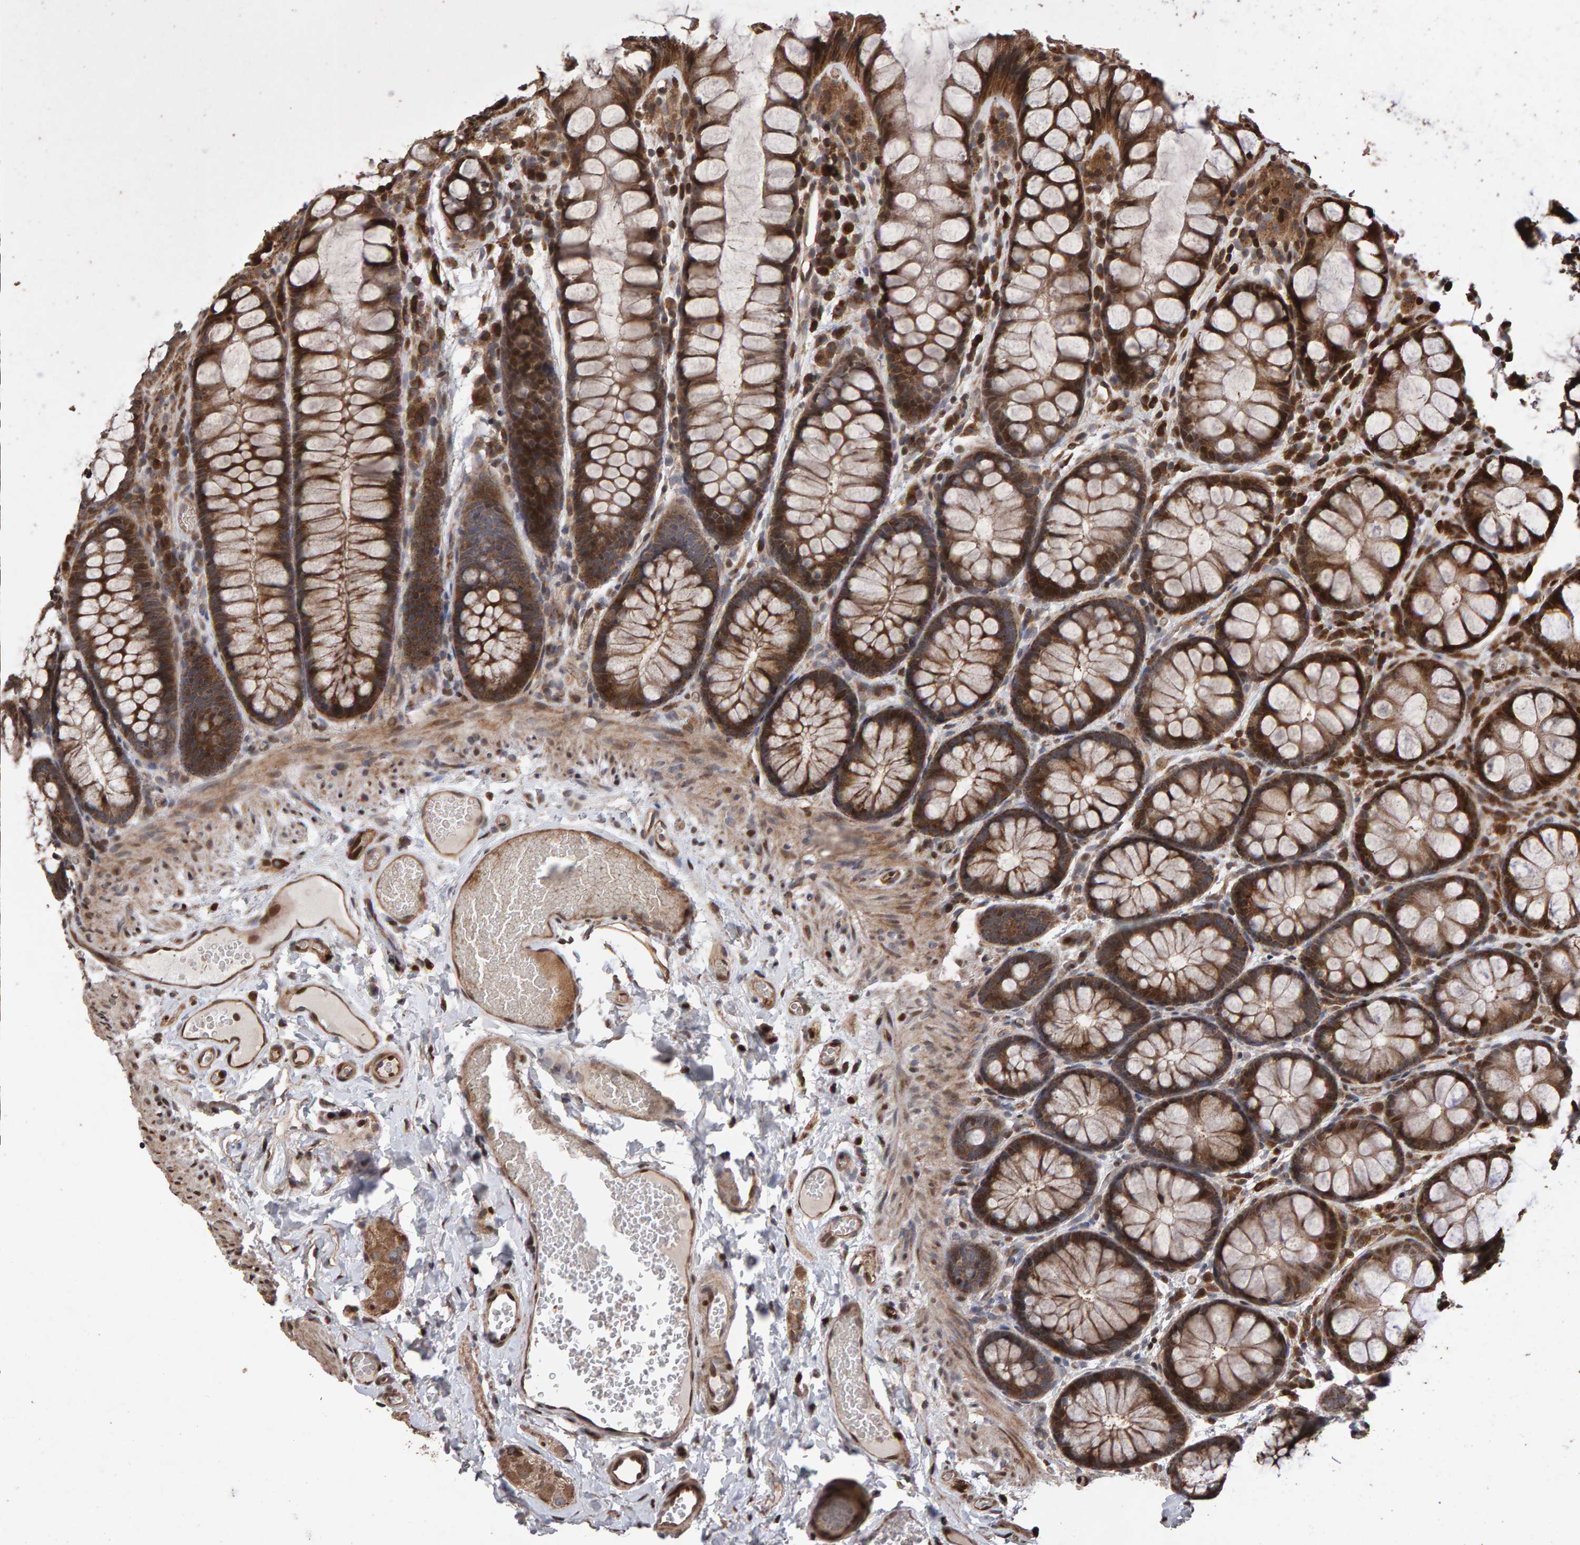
{"staining": {"intensity": "strong", "quantity": ">75%", "location": "cytoplasmic/membranous,nuclear"}, "tissue": "colon", "cell_type": "Endothelial cells", "image_type": "normal", "snomed": [{"axis": "morphology", "description": "Normal tissue, NOS"}, {"axis": "topography", "description": "Colon"}], "caption": "Protein expression analysis of unremarkable human colon reveals strong cytoplasmic/membranous,nuclear staining in approximately >75% of endothelial cells. (Brightfield microscopy of DAB IHC at high magnification).", "gene": "OSBP2", "patient": {"sex": "male", "age": 47}}